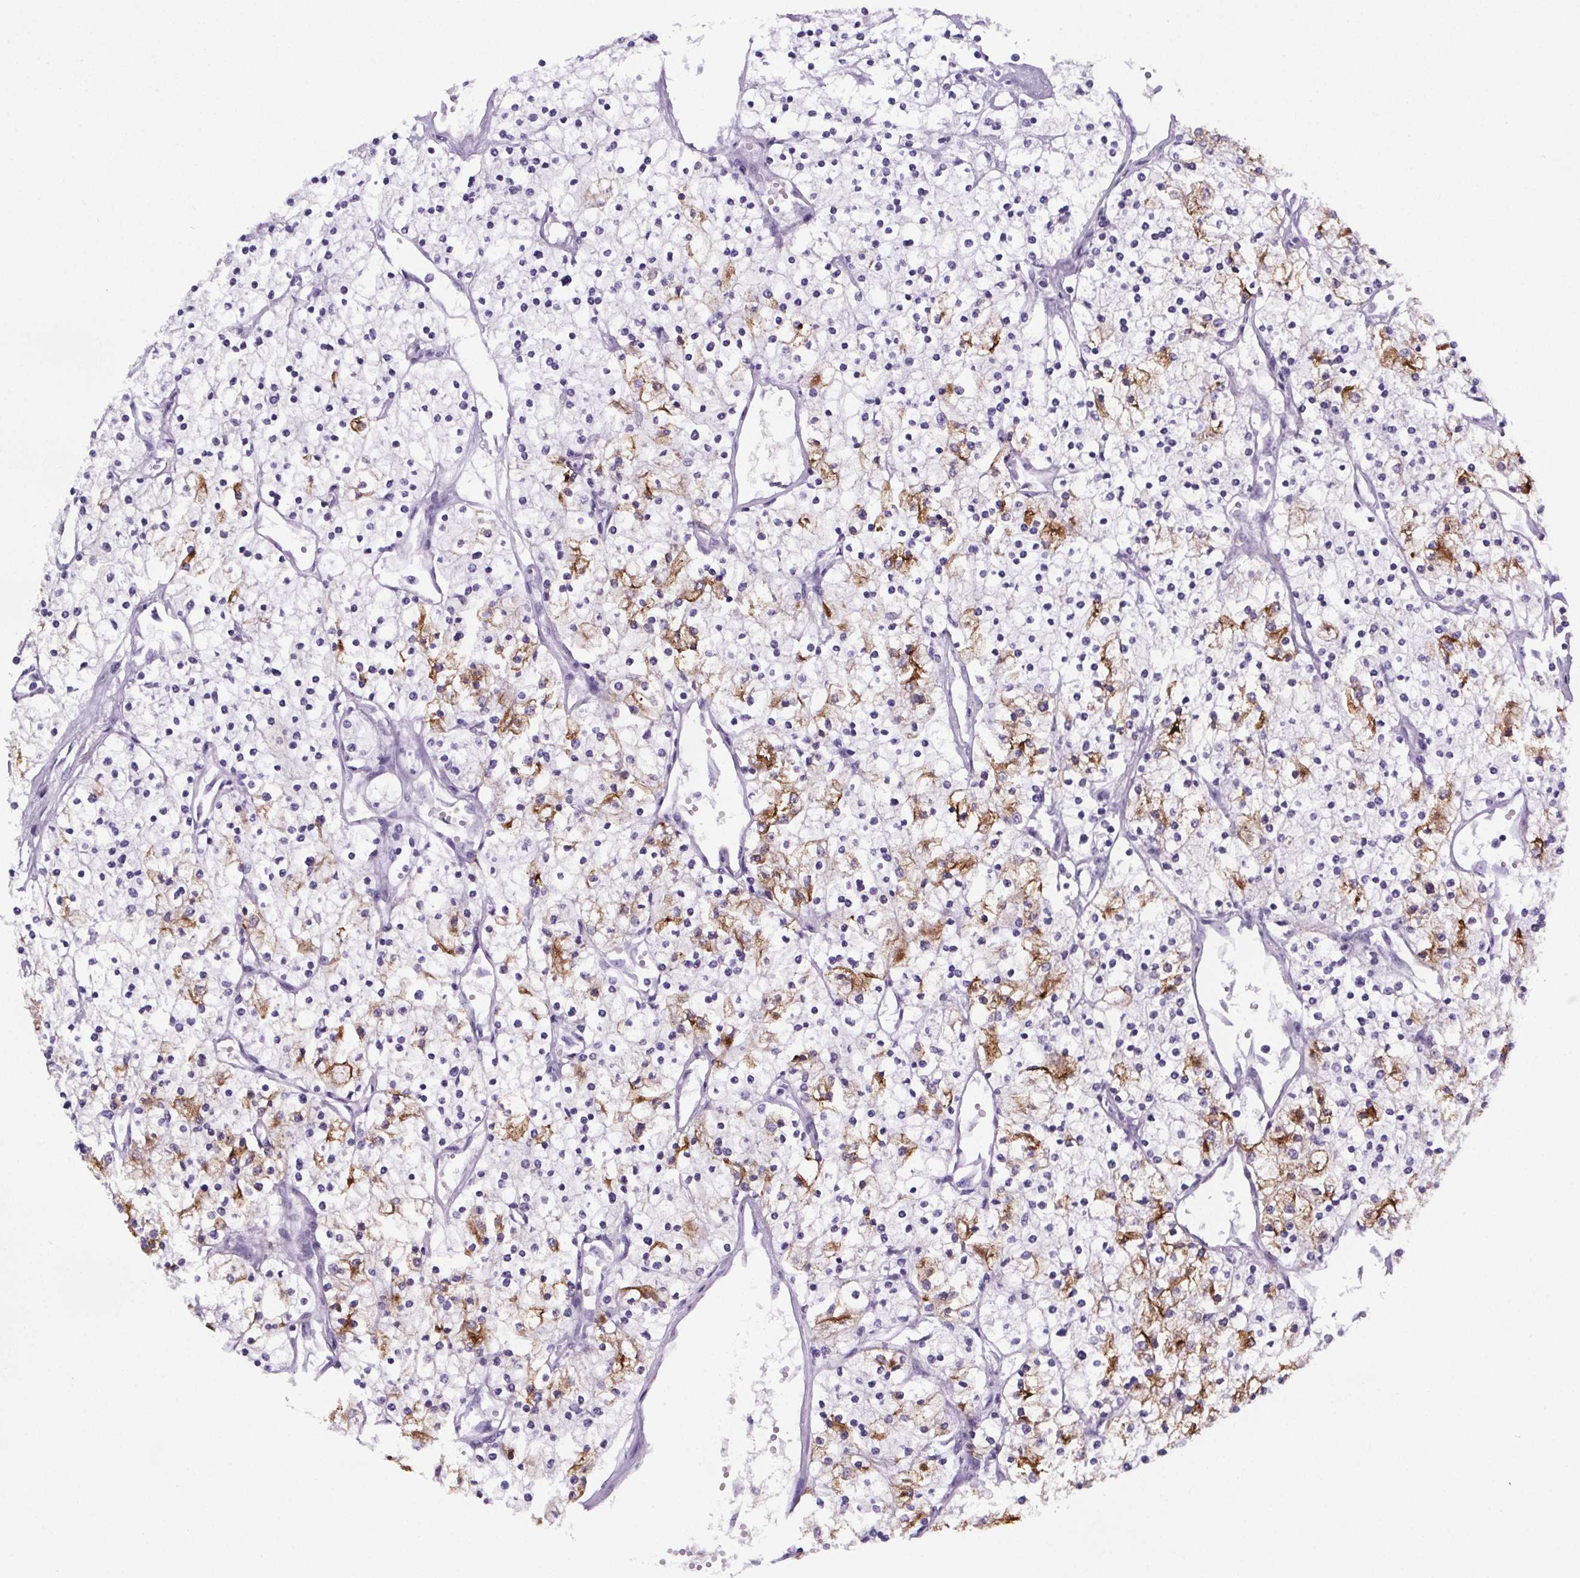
{"staining": {"intensity": "moderate", "quantity": "<25%", "location": "cytoplasmic/membranous"}, "tissue": "renal cancer", "cell_type": "Tumor cells", "image_type": "cancer", "snomed": [{"axis": "morphology", "description": "Adenocarcinoma, NOS"}, {"axis": "topography", "description": "Kidney"}], "caption": "A micrograph of human renal adenocarcinoma stained for a protein displays moderate cytoplasmic/membranous brown staining in tumor cells.", "gene": "CUBN", "patient": {"sex": "male", "age": 80}}